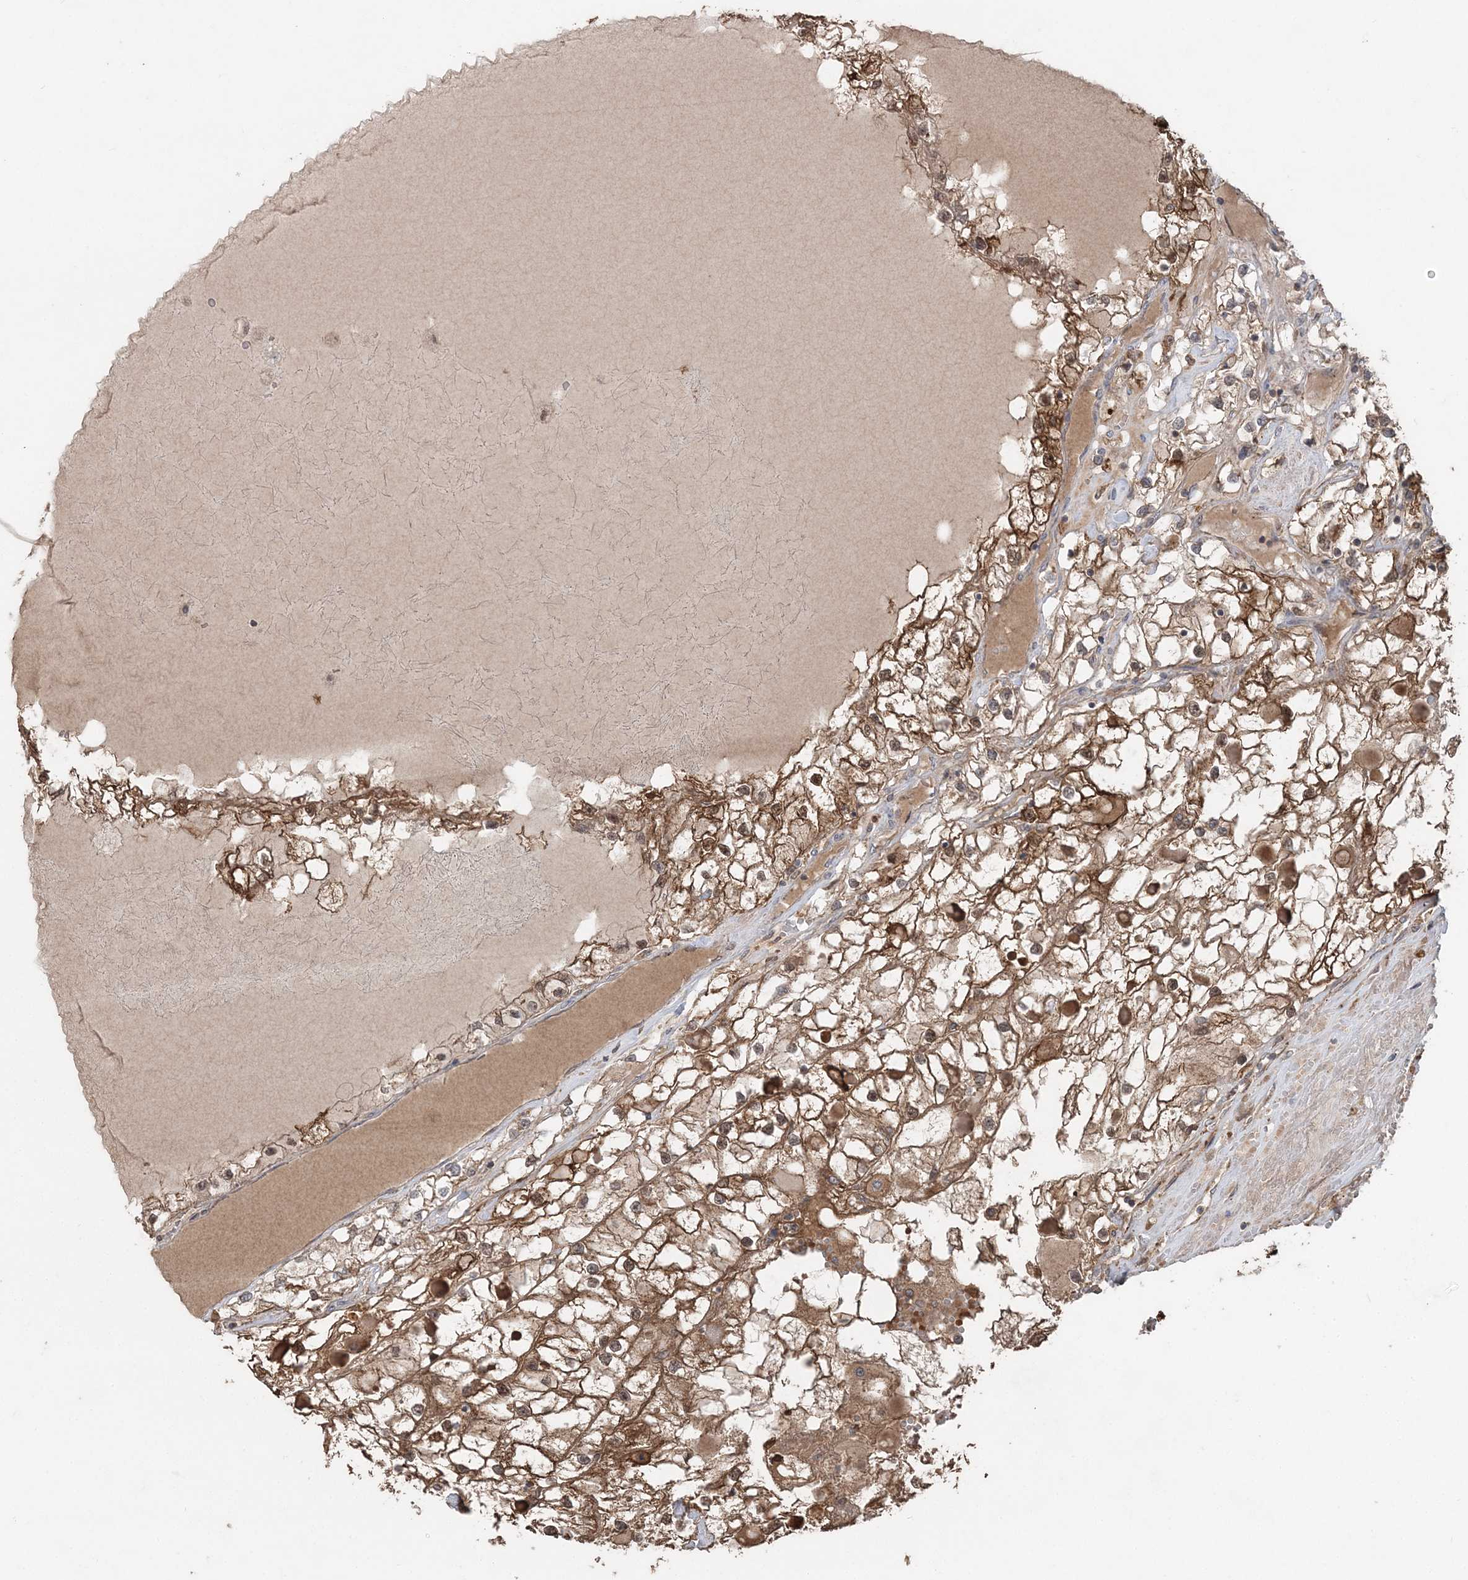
{"staining": {"intensity": "strong", "quantity": ">75%", "location": "cytoplasmic/membranous"}, "tissue": "renal cancer", "cell_type": "Tumor cells", "image_type": "cancer", "snomed": [{"axis": "morphology", "description": "Adenocarcinoma, NOS"}, {"axis": "topography", "description": "Kidney"}], "caption": "Immunohistochemistry of adenocarcinoma (renal) demonstrates high levels of strong cytoplasmic/membranous positivity in about >75% of tumor cells.", "gene": "SLU7", "patient": {"sex": "male", "age": 68}}